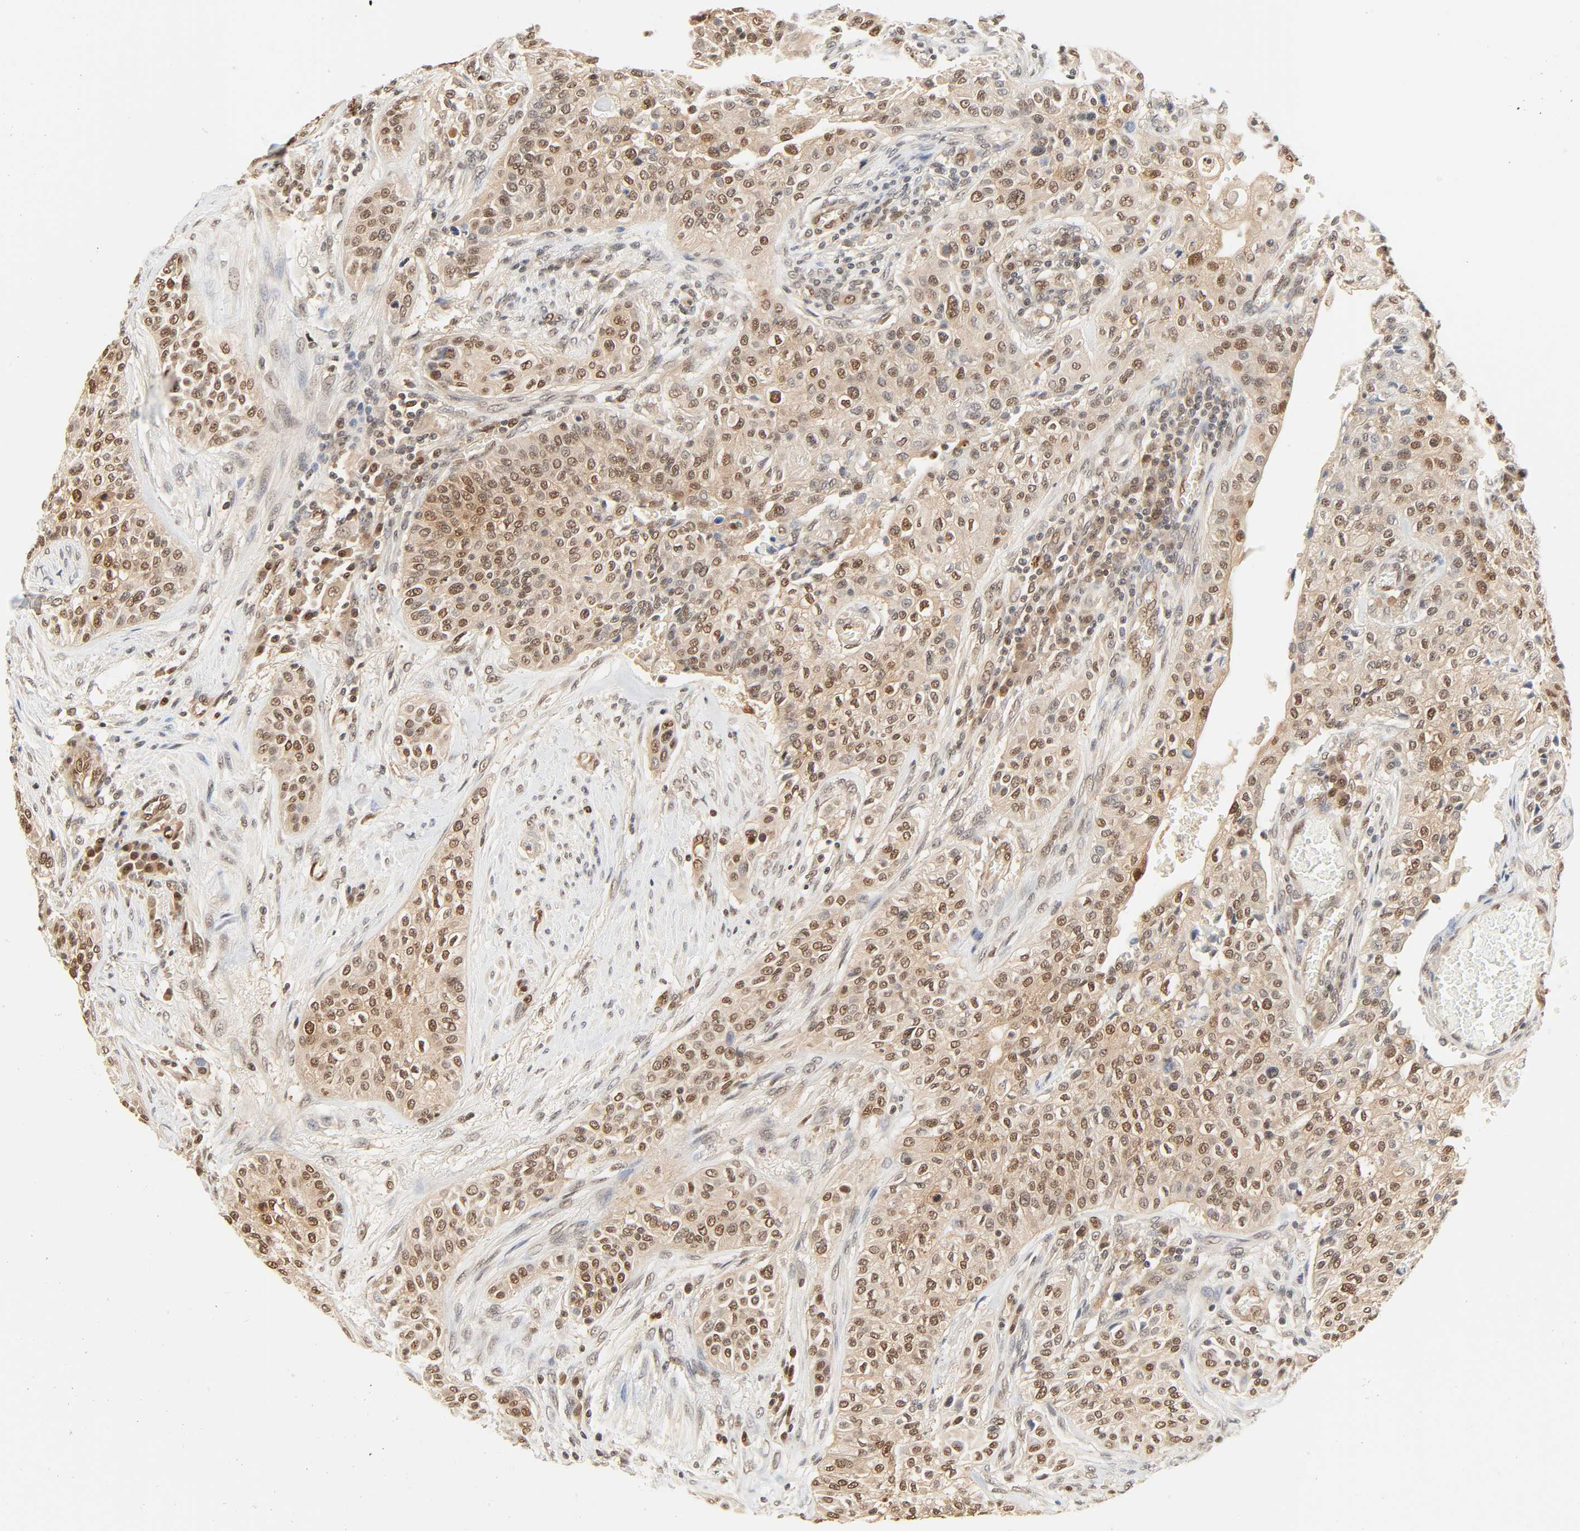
{"staining": {"intensity": "moderate", "quantity": "25%-75%", "location": "cytoplasmic/membranous,nuclear"}, "tissue": "urothelial cancer", "cell_type": "Tumor cells", "image_type": "cancer", "snomed": [{"axis": "morphology", "description": "Urothelial carcinoma, High grade"}, {"axis": "topography", "description": "Urinary bladder"}], "caption": "Protein expression analysis of urothelial cancer reveals moderate cytoplasmic/membranous and nuclear positivity in approximately 25%-75% of tumor cells. (Stains: DAB (3,3'-diaminobenzidine) in brown, nuclei in blue, Microscopy: brightfield microscopy at high magnification).", "gene": "UBC", "patient": {"sex": "male", "age": 74}}